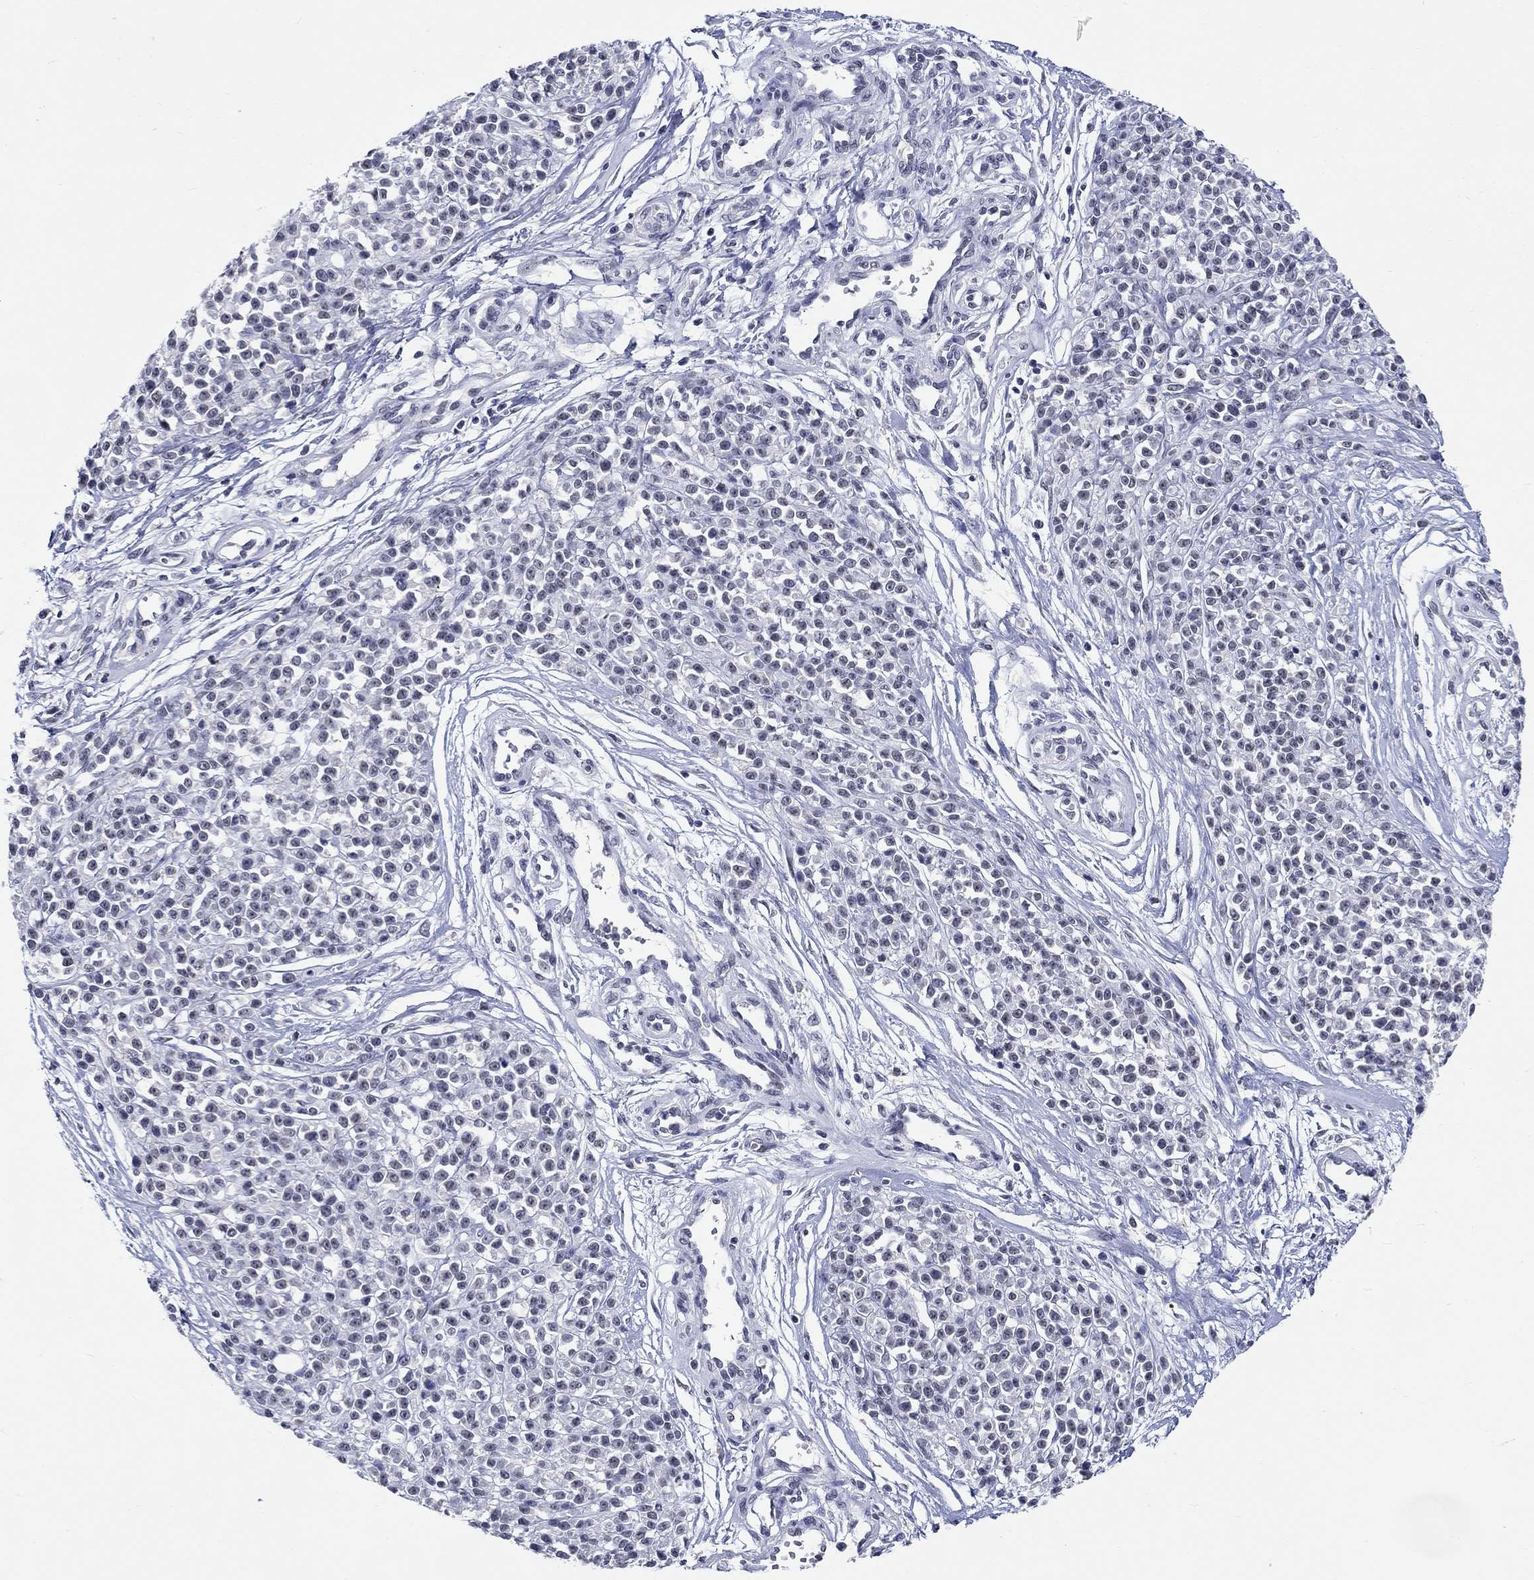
{"staining": {"intensity": "negative", "quantity": "none", "location": "none"}, "tissue": "melanoma", "cell_type": "Tumor cells", "image_type": "cancer", "snomed": [{"axis": "morphology", "description": "Malignant melanoma, NOS"}, {"axis": "topography", "description": "Skin"}, {"axis": "topography", "description": "Skin of trunk"}], "caption": "DAB immunohistochemical staining of malignant melanoma shows no significant expression in tumor cells. (Brightfield microscopy of DAB (3,3'-diaminobenzidine) immunohistochemistry at high magnification).", "gene": "GRIN1", "patient": {"sex": "male", "age": 74}}